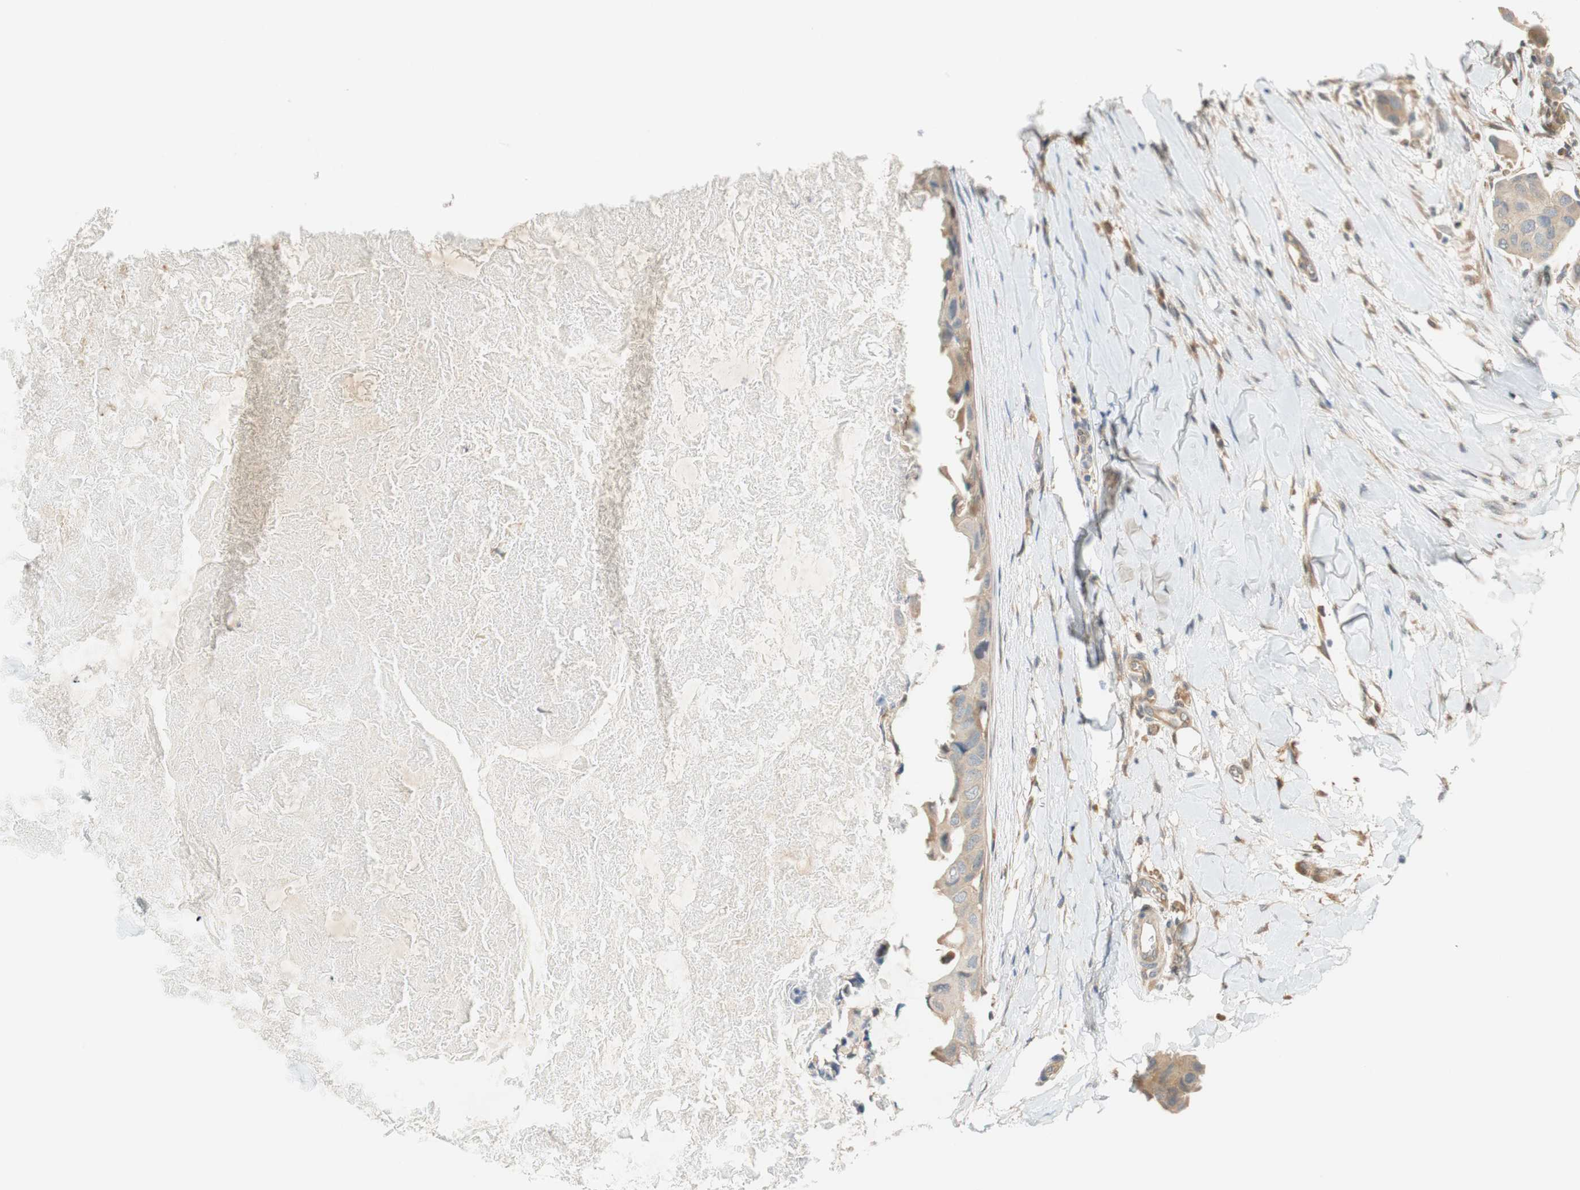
{"staining": {"intensity": "weak", "quantity": "<25%", "location": "cytoplasmic/membranous"}, "tissue": "breast cancer", "cell_type": "Tumor cells", "image_type": "cancer", "snomed": [{"axis": "morphology", "description": "Duct carcinoma"}, {"axis": "topography", "description": "Breast"}], "caption": "Breast cancer stained for a protein using immunohistochemistry (IHC) shows no staining tumor cells.", "gene": "GATD1", "patient": {"sex": "female", "age": 40}}